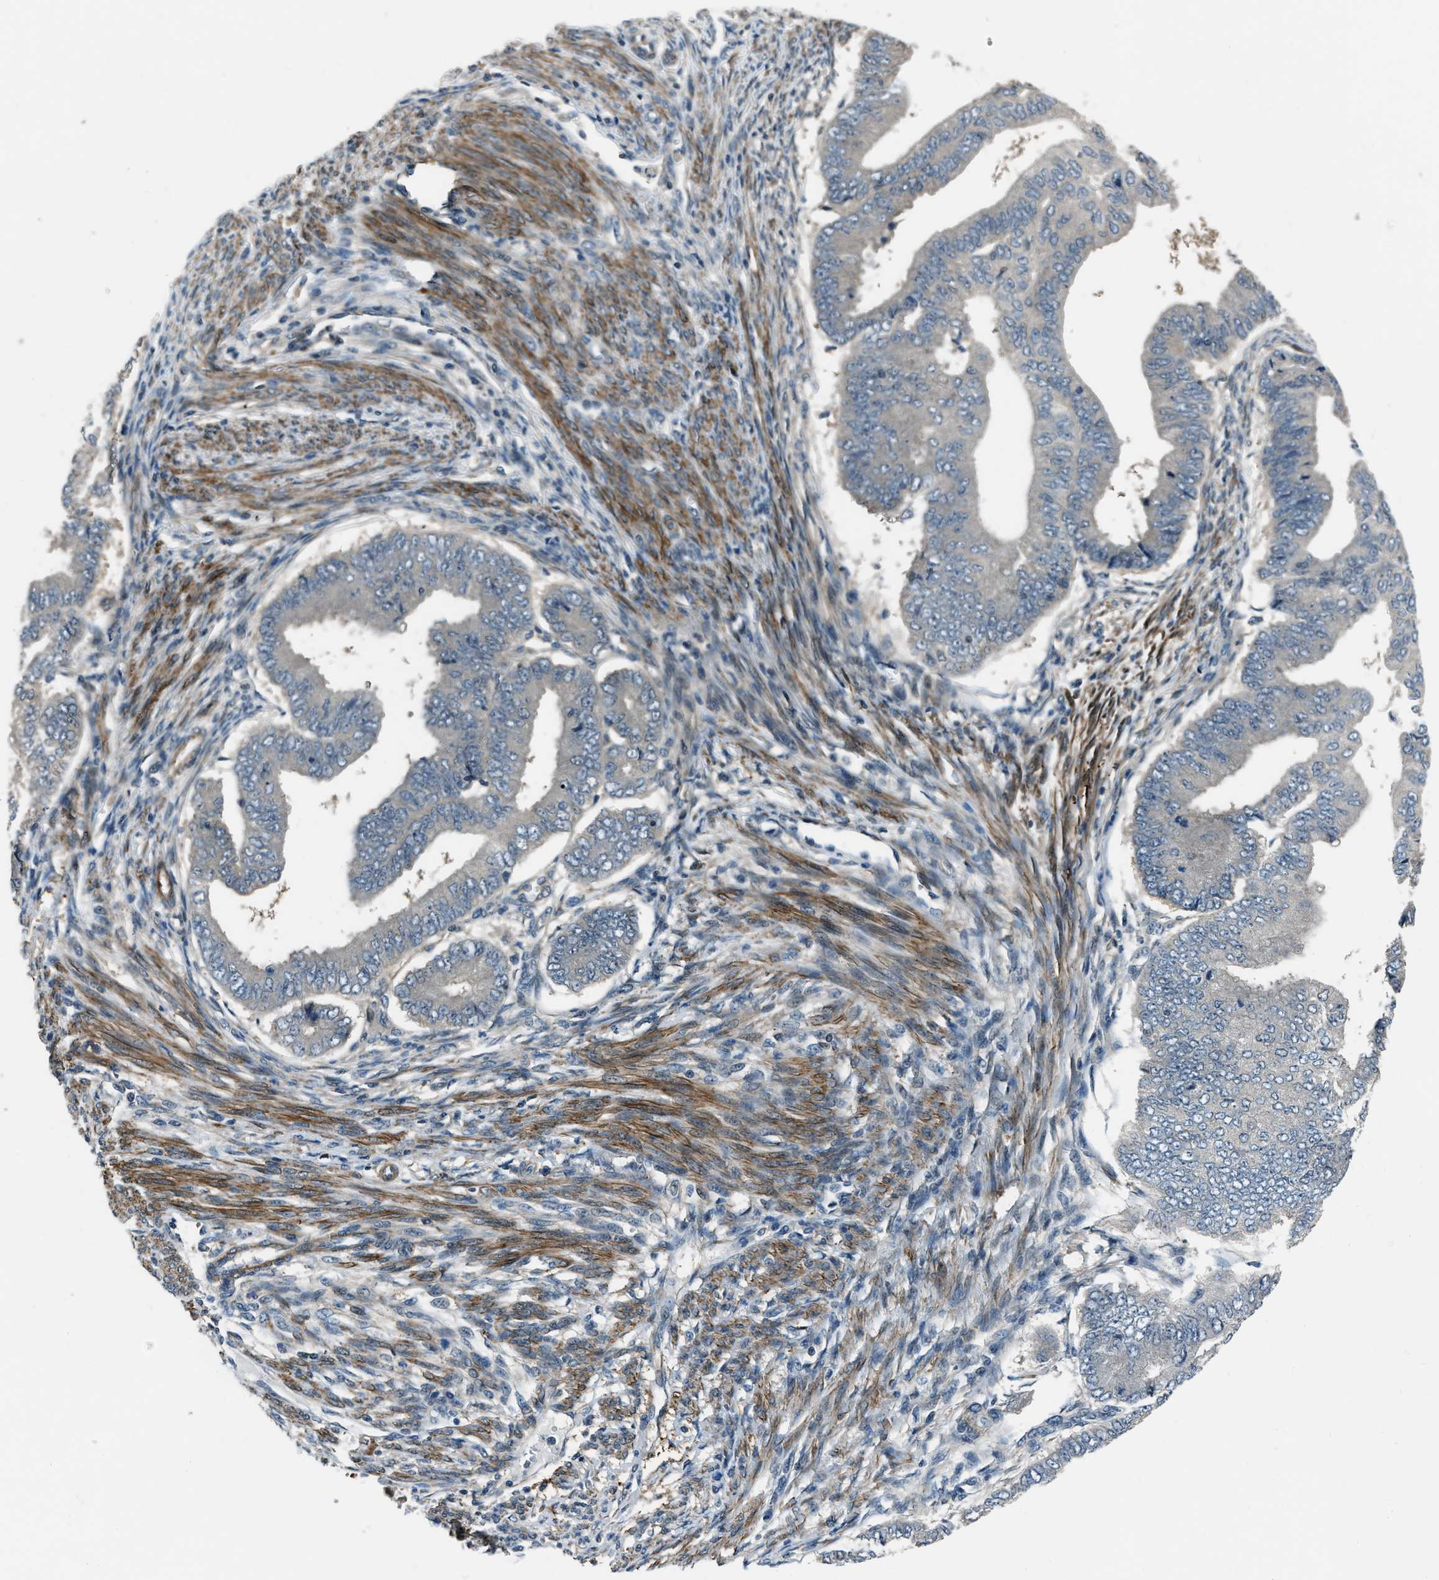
{"staining": {"intensity": "negative", "quantity": "none", "location": "none"}, "tissue": "endometrial cancer", "cell_type": "Tumor cells", "image_type": "cancer", "snomed": [{"axis": "morphology", "description": "Polyp, NOS"}, {"axis": "morphology", "description": "Adenocarcinoma, NOS"}, {"axis": "morphology", "description": "Adenoma, NOS"}, {"axis": "topography", "description": "Endometrium"}], "caption": "A histopathology image of human endometrial adenocarcinoma is negative for staining in tumor cells.", "gene": "NUDCD3", "patient": {"sex": "female", "age": 79}}